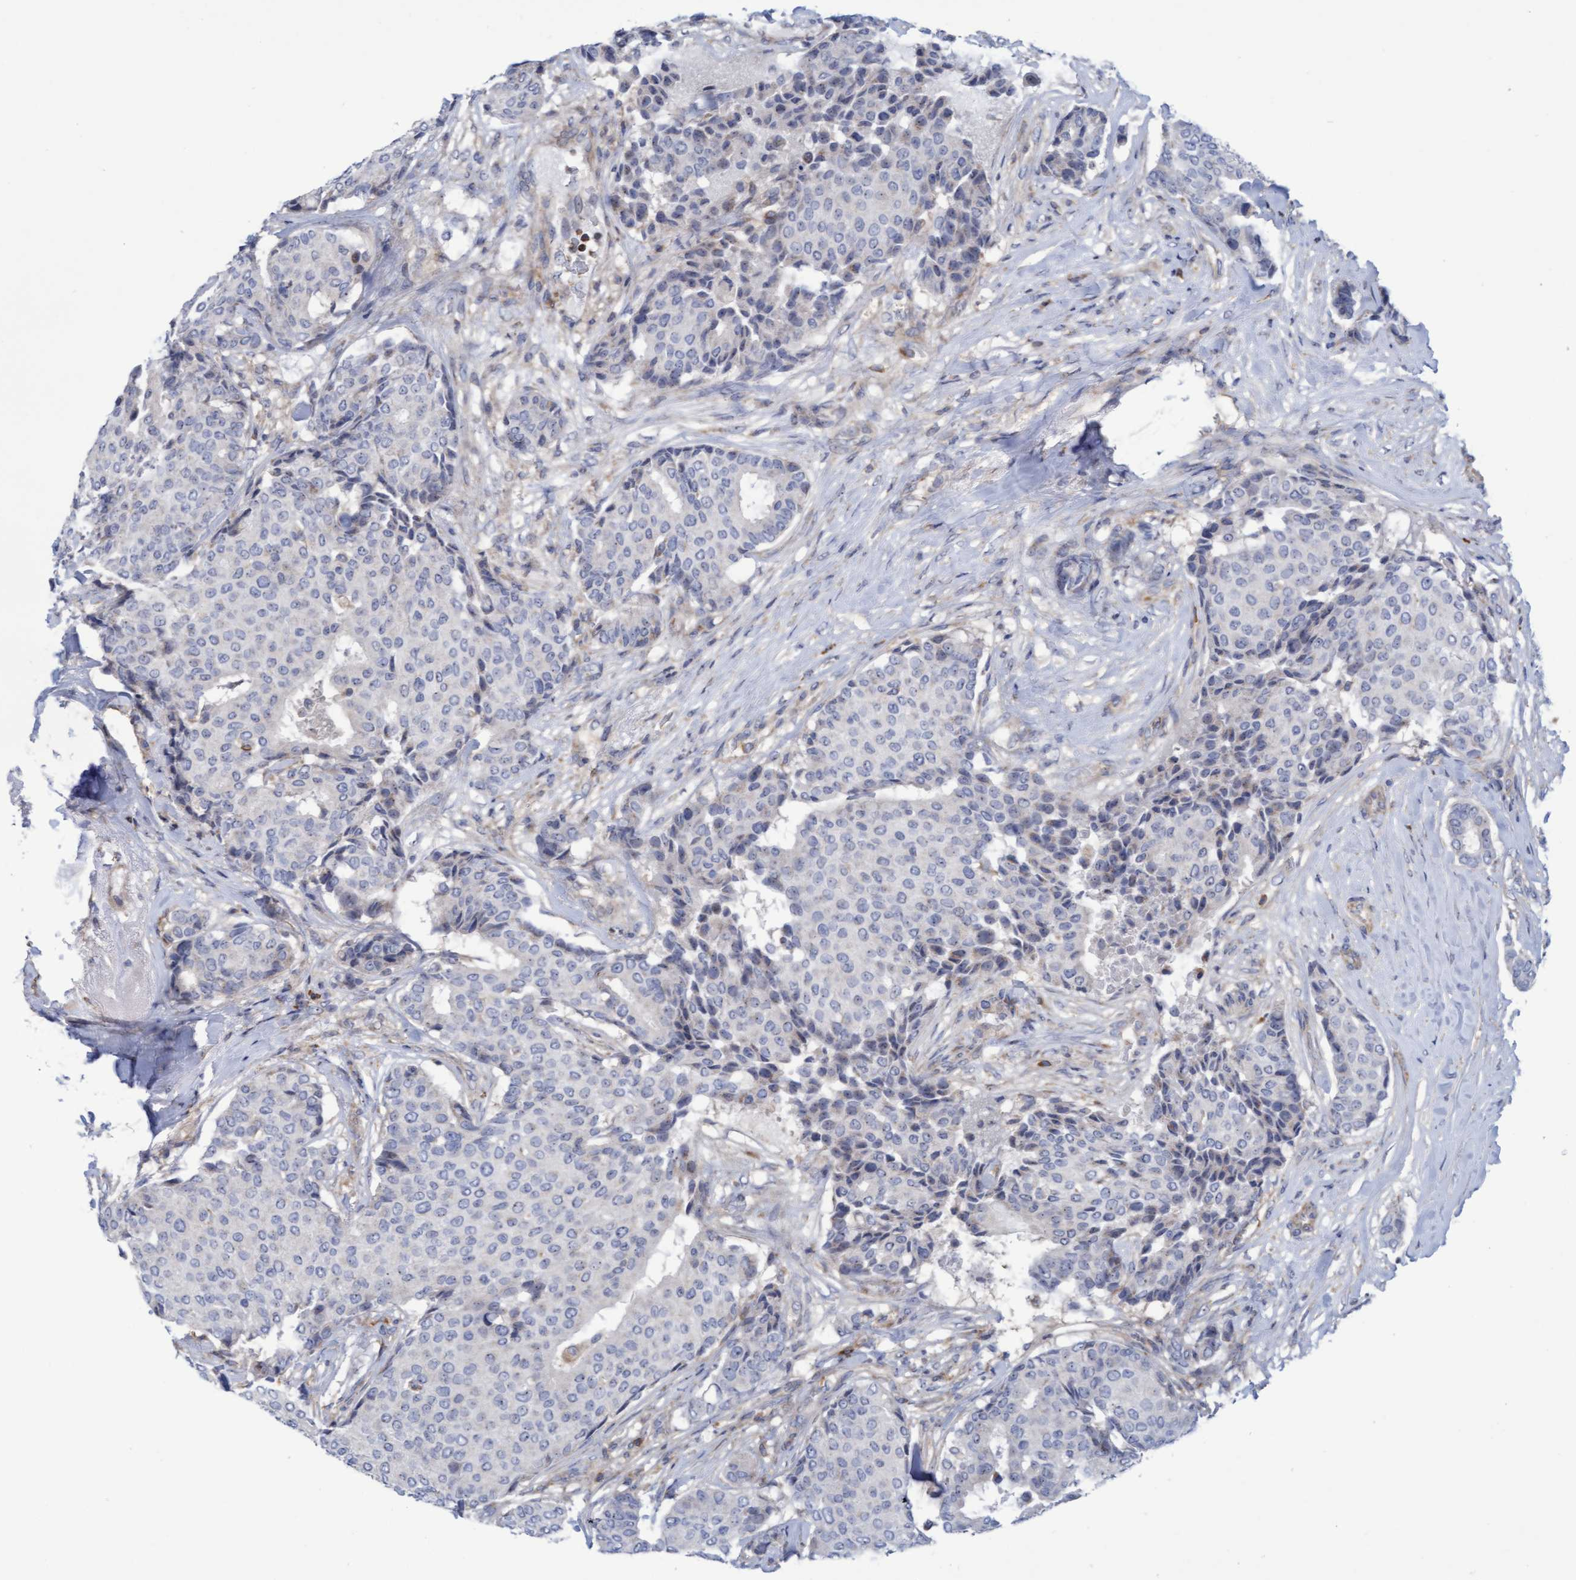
{"staining": {"intensity": "negative", "quantity": "none", "location": "none"}, "tissue": "breast cancer", "cell_type": "Tumor cells", "image_type": "cancer", "snomed": [{"axis": "morphology", "description": "Duct carcinoma"}, {"axis": "topography", "description": "Breast"}], "caption": "This is a photomicrograph of IHC staining of breast cancer (infiltrating ductal carcinoma), which shows no expression in tumor cells. The staining was performed using DAB to visualize the protein expression in brown, while the nuclei were stained in blue with hematoxylin (Magnification: 20x).", "gene": "FNBP1", "patient": {"sex": "female", "age": 75}}